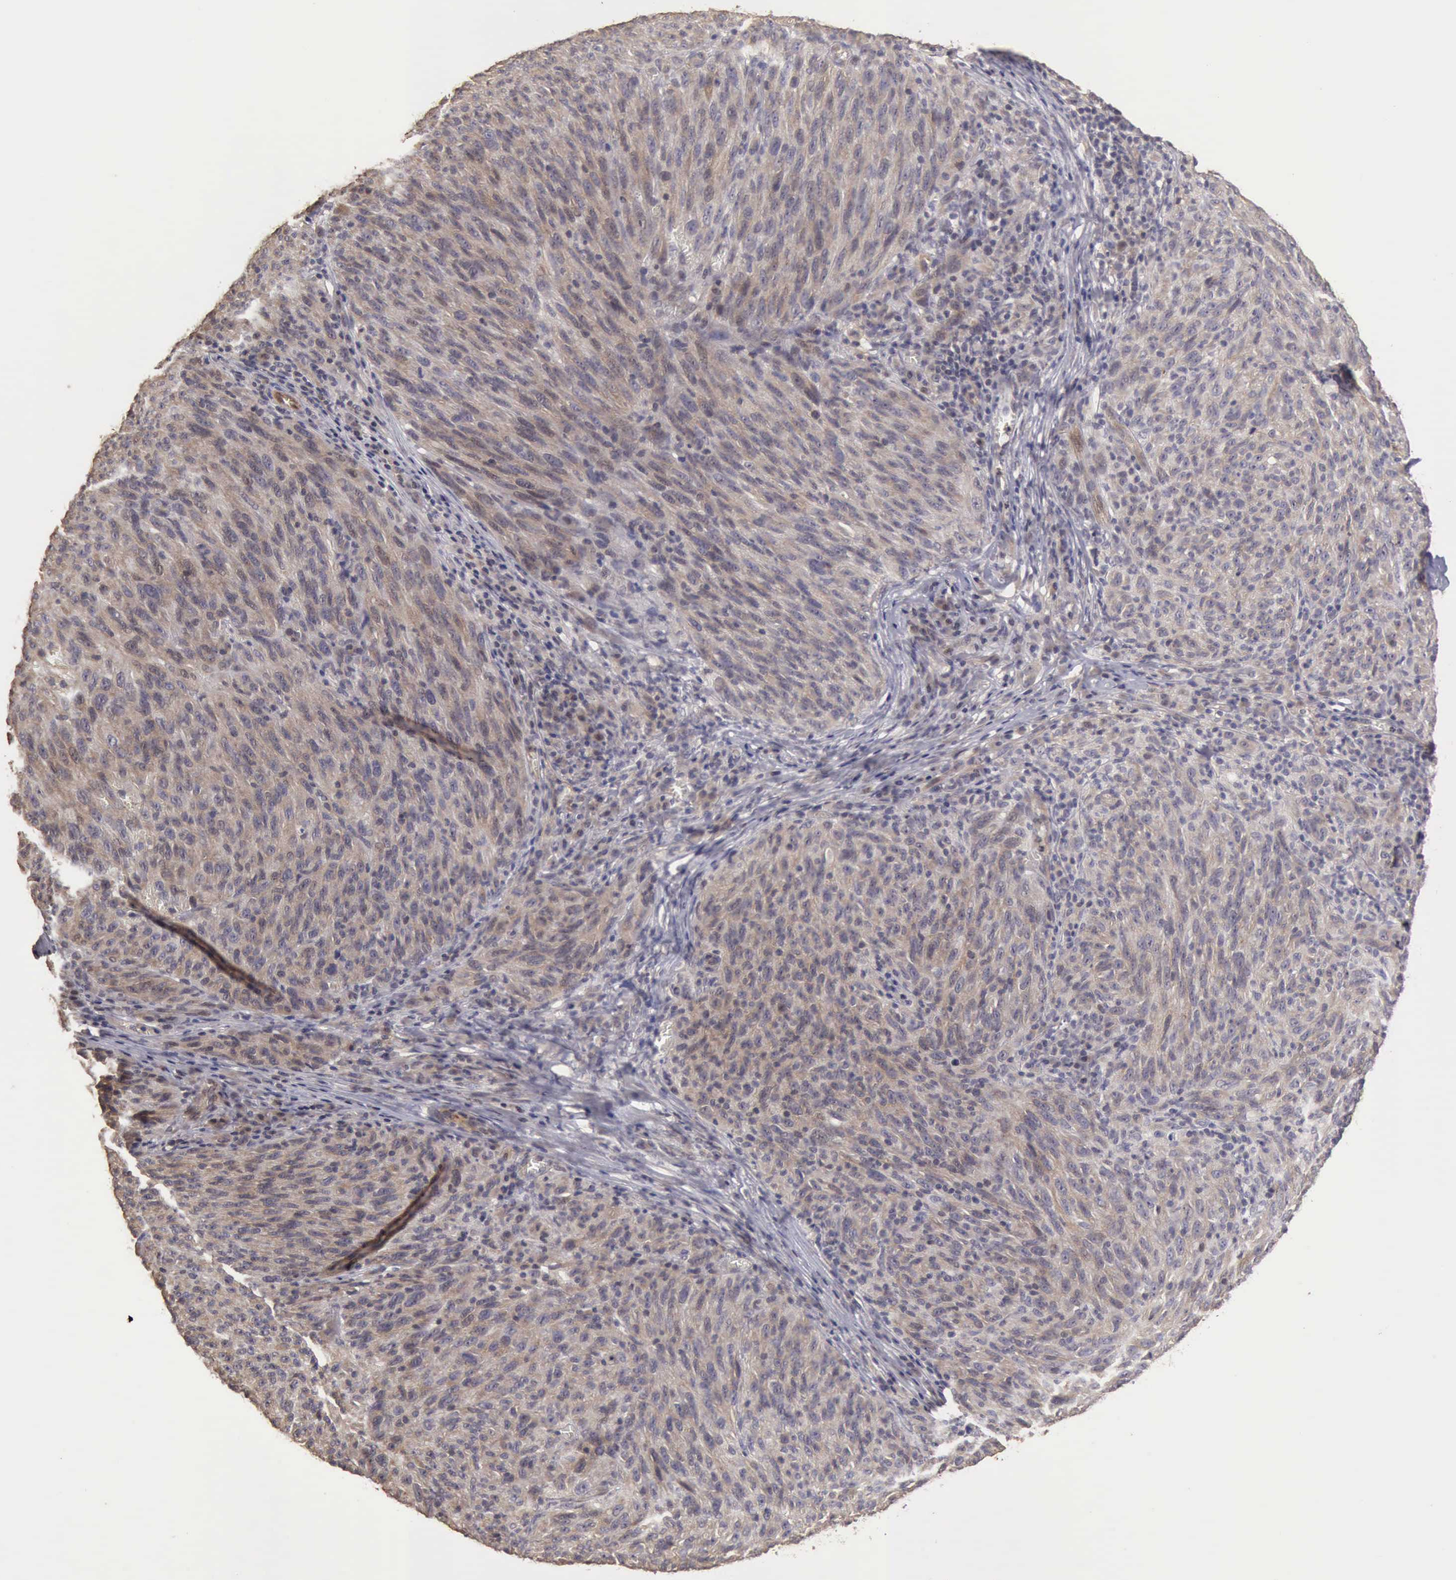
{"staining": {"intensity": "negative", "quantity": "none", "location": "none"}, "tissue": "melanoma", "cell_type": "Tumor cells", "image_type": "cancer", "snomed": [{"axis": "morphology", "description": "Malignant melanoma, NOS"}, {"axis": "topography", "description": "Skin"}], "caption": "The histopathology image exhibits no staining of tumor cells in malignant melanoma.", "gene": "BMX", "patient": {"sex": "male", "age": 76}}